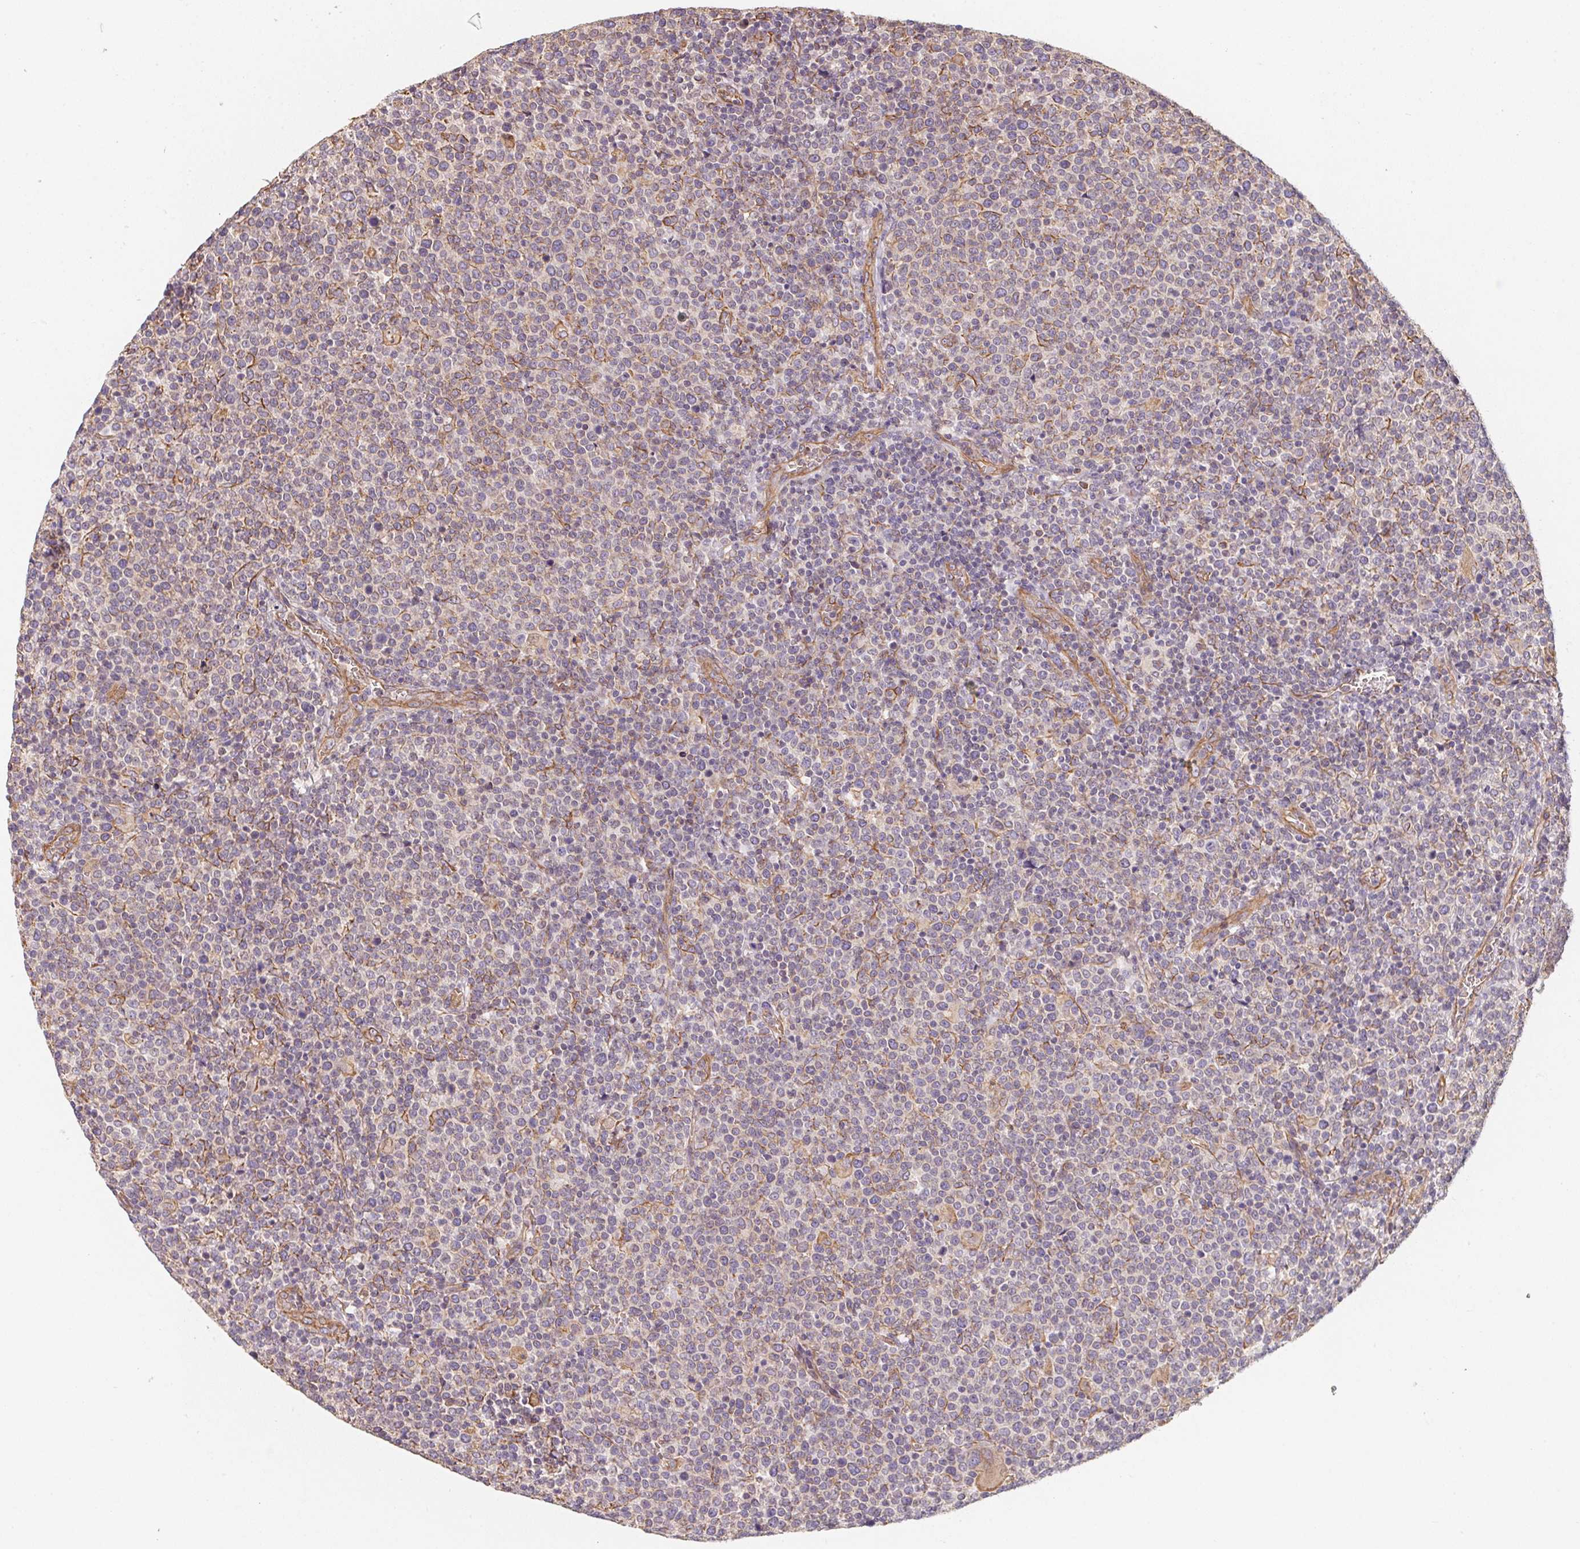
{"staining": {"intensity": "negative", "quantity": "none", "location": "none"}, "tissue": "lymphoma", "cell_type": "Tumor cells", "image_type": "cancer", "snomed": [{"axis": "morphology", "description": "Malignant lymphoma, non-Hodgkin's type, High grade"}, {"axis": "topography", "description": "Lymph node"}], "caption": "Immunohistochemistry (IHC) of human lymphoma reveals no positivity in tumor cells. The staining is performed using DAB brown chromogen with nuclei counter-stained in using hematoxylin.", "gene": "TBKBP1", "patient": {"sex": "male", "age": 61}}